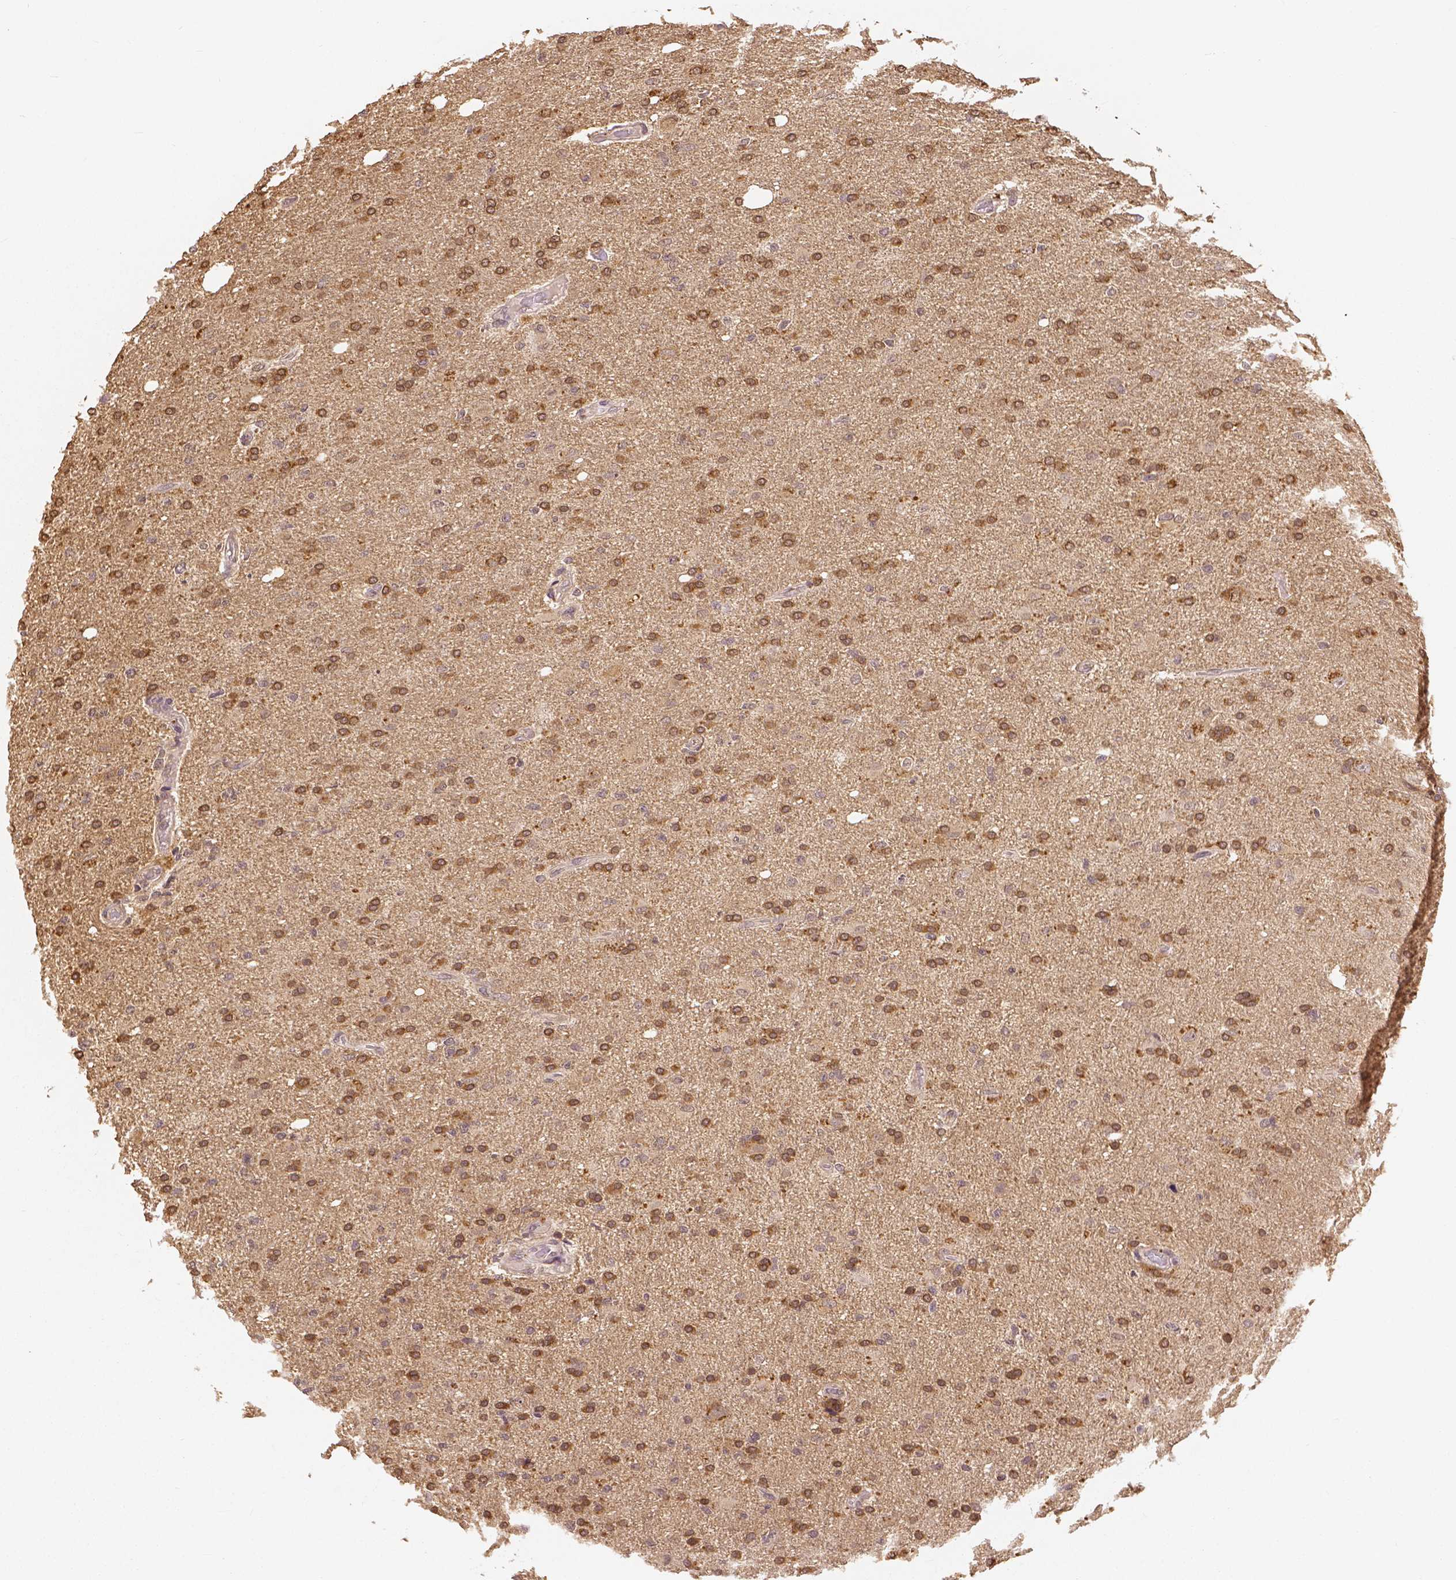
{"staining": {"intensity": "strong", "quantity": ">75%", "location": "cytoplasmic/membranous,nuclear"}, "tissue": "glioma", "cell_type": "Tumor cells", "image_type": "cancer", "snomed": [{"axis": "morphology", "description": "Glioma, malignant, High grade"}, {"axis": "topography", "description": "Cerebral cortex"}], "caption": "Strong cytoplasmic/membranous and nuclear expression for a protein is identified in about >75% of tumor cells of glioma using immunohistochemistry (IHC).", "gene": "MAP1LC3B", "patient": {"sex": "male", "age": 70}}